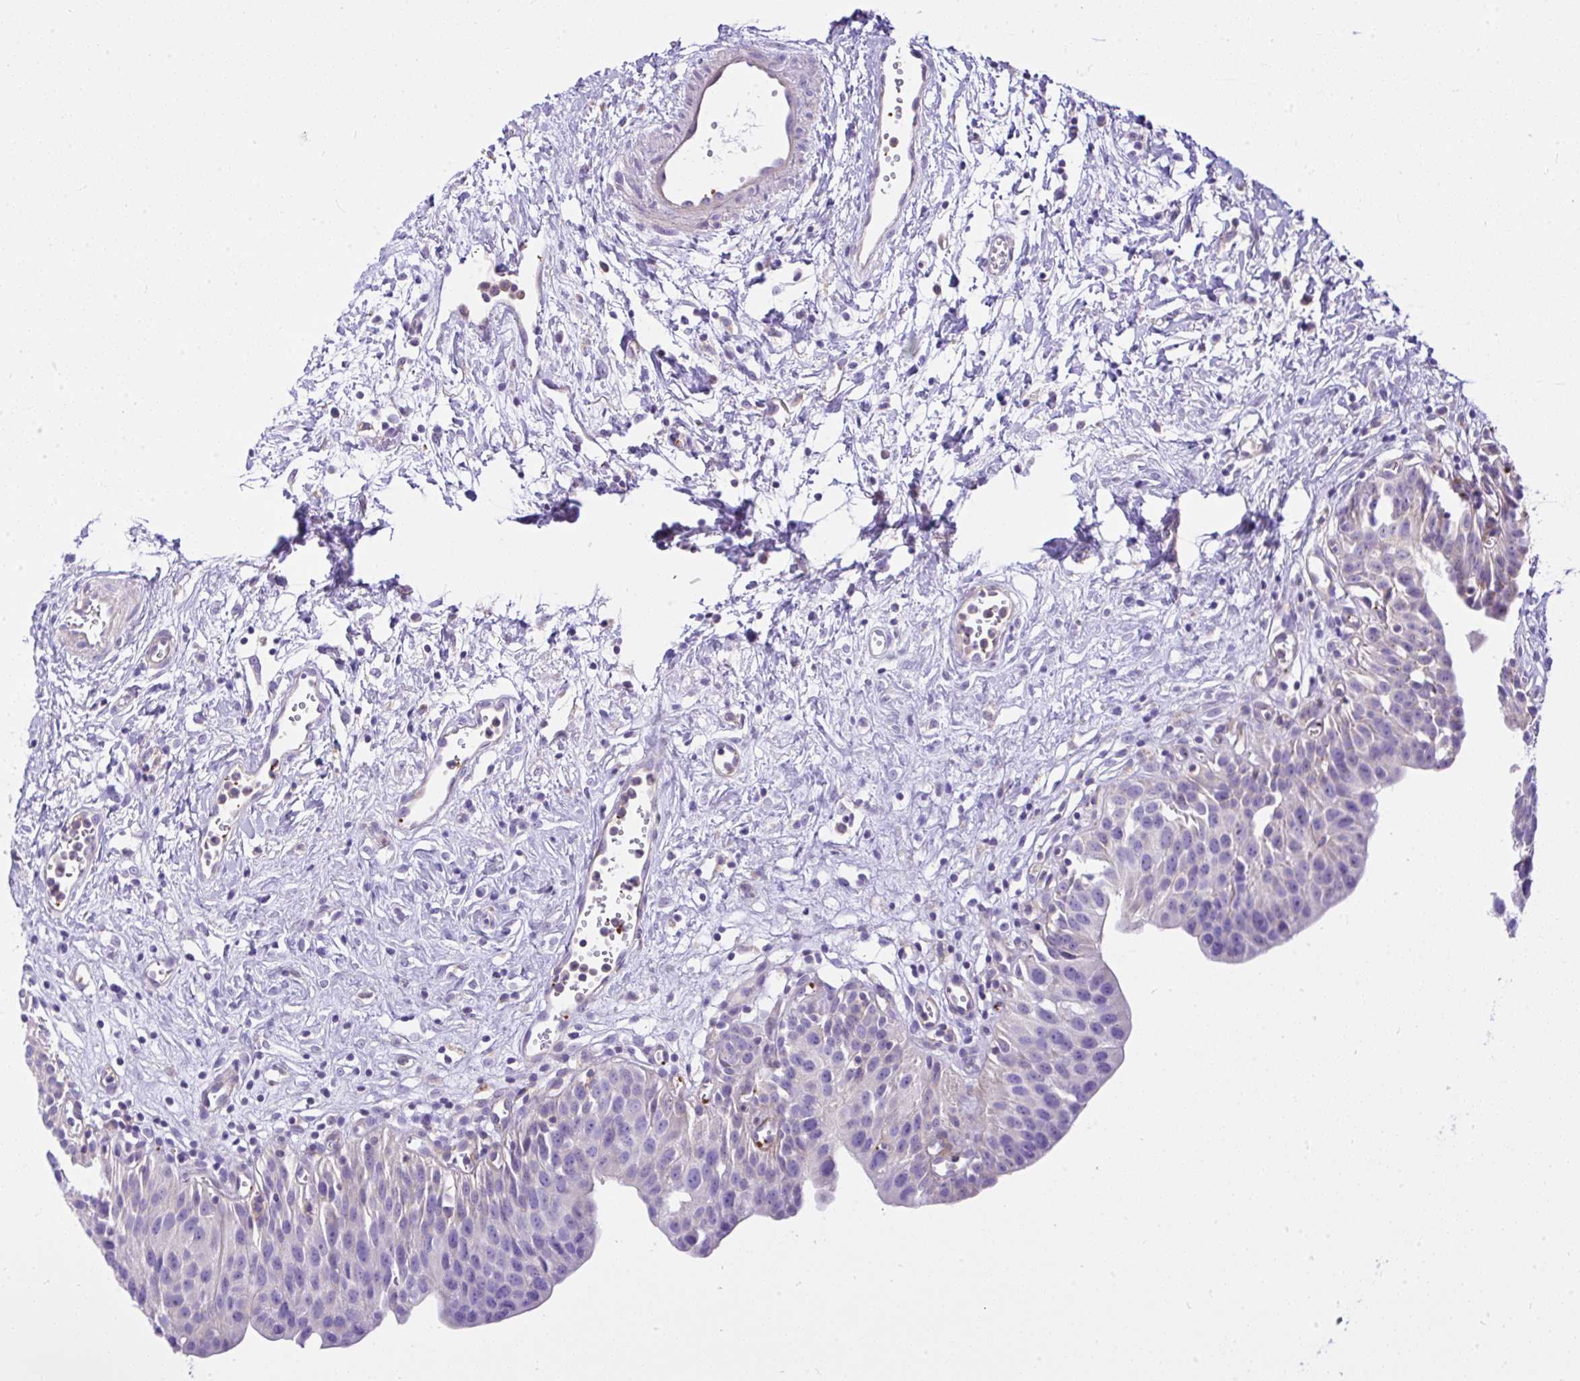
{"staining": {"intensity": "moderate", "quantity": "<25%", "location": "cytoplasmic/membranous"}, "tissue": "urinary bladder", "cell_type": "Urothelial cells", "image_type": "normal", "snomed": [{"axis": "morphology", "description": "Normal tissue, NOS"}, {"axis": "topography", "description": "Urinary bladder"}], "caption": "Urinary bladder stained with a brown dye demonstrates moderate cytoplasmic/membranous positive staining in about <25% of urothelial cells.", "gene": "CCDC142", "patient": {"sex": "male", "age": 51}}